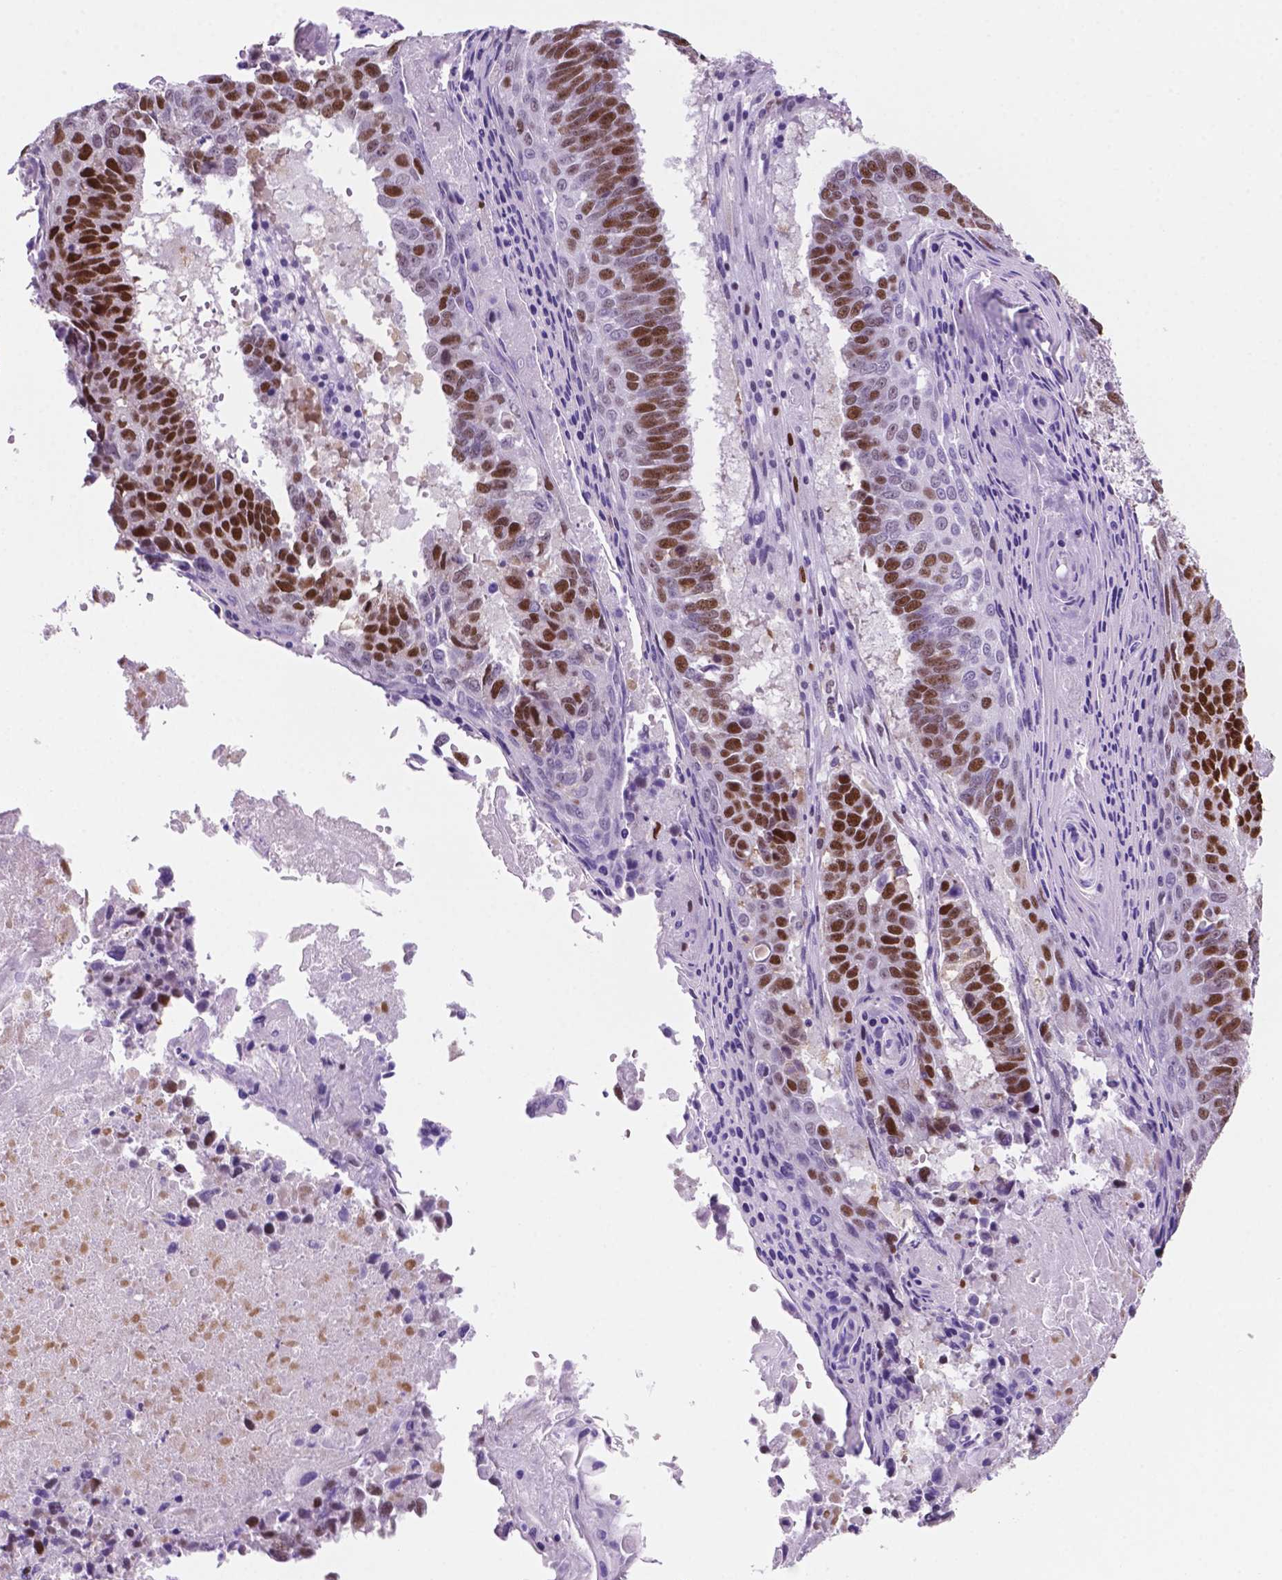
{"staining": {"intensity": "moderate", "quantity": ">75%", "location": "nuclear"}, "tissue": "lung cancer", "cell_type": "Tumor cells", "image_type": "cancer", "snomed": [{"axis": "morphology", "description": "Squamous cell carcinoma, NOS"}, {"axis": "topography", "description": "Lung"}], "caption": "The immunohistochemical stain highlights moderate nuclear expression in tumor cells of lung cancer tissue.", "gene": "NCAPH2", "patient": {"sex": "male", "age": 73}}